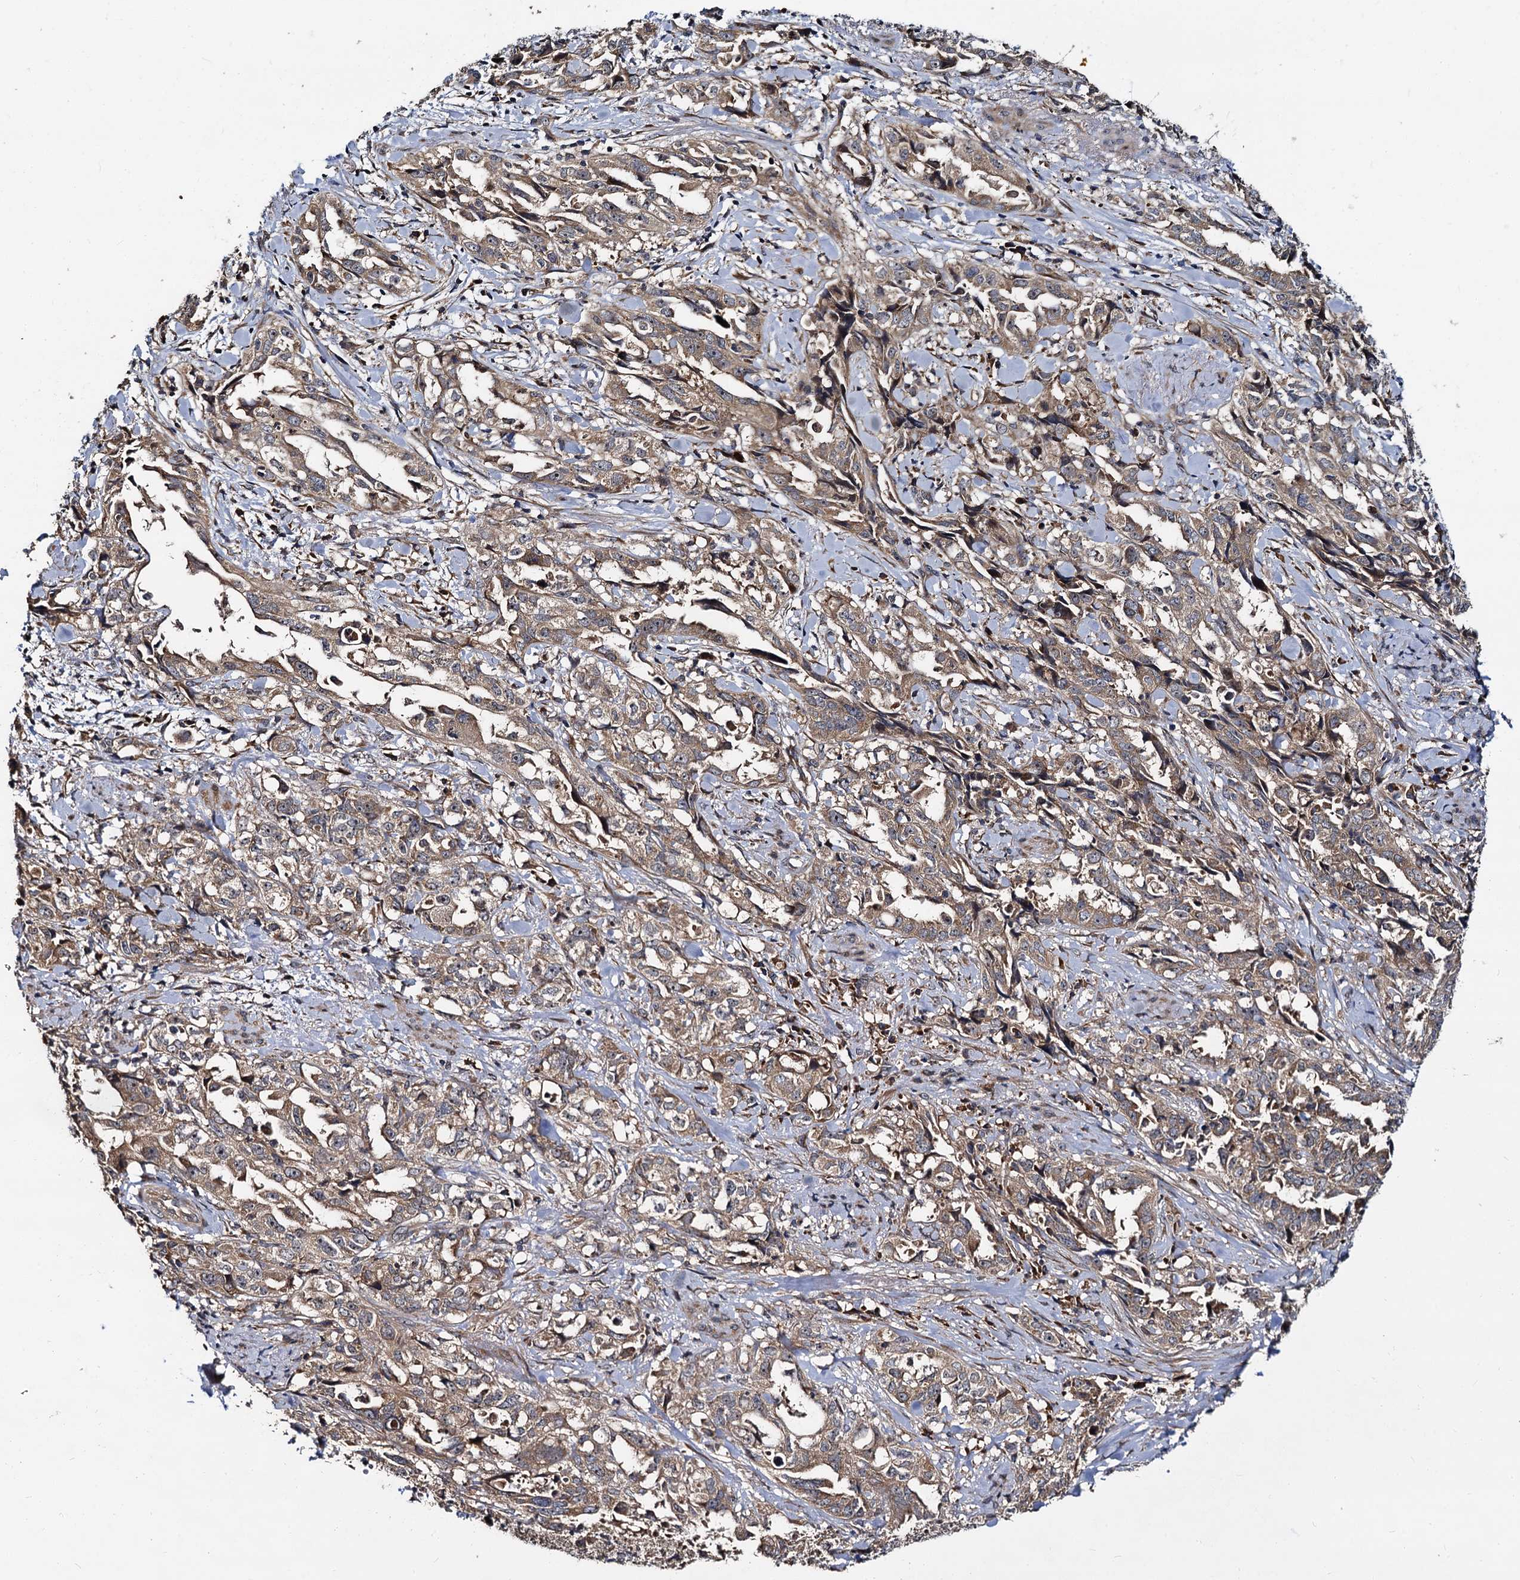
{"staining": {"intensity": "moderate", "quantity": ">75%", "location": "cytoplasmic/membranous"}, "tissue": "endometrial cancer", "cell_type": "Tumor cells", "image_type": "cancer", "snomed": [{"axis": "morphology", "description": "Adenocarcinoma, NOS"}, {"axis": "topography", "description": "Endometrium"}], "caption": "Adenocarcinoma (endometrial) was stained to show a protein in brown. There is medium levels of moderate cytoplasmic/membranous expression in about >75% of tumor cells. The protein is stained brown, and the nuclei are stained in blue (DAB IHC with brightfield microscopy, high magnification).", "gene": "WWC3", "patient": {"sex": "female", "age": 65}}